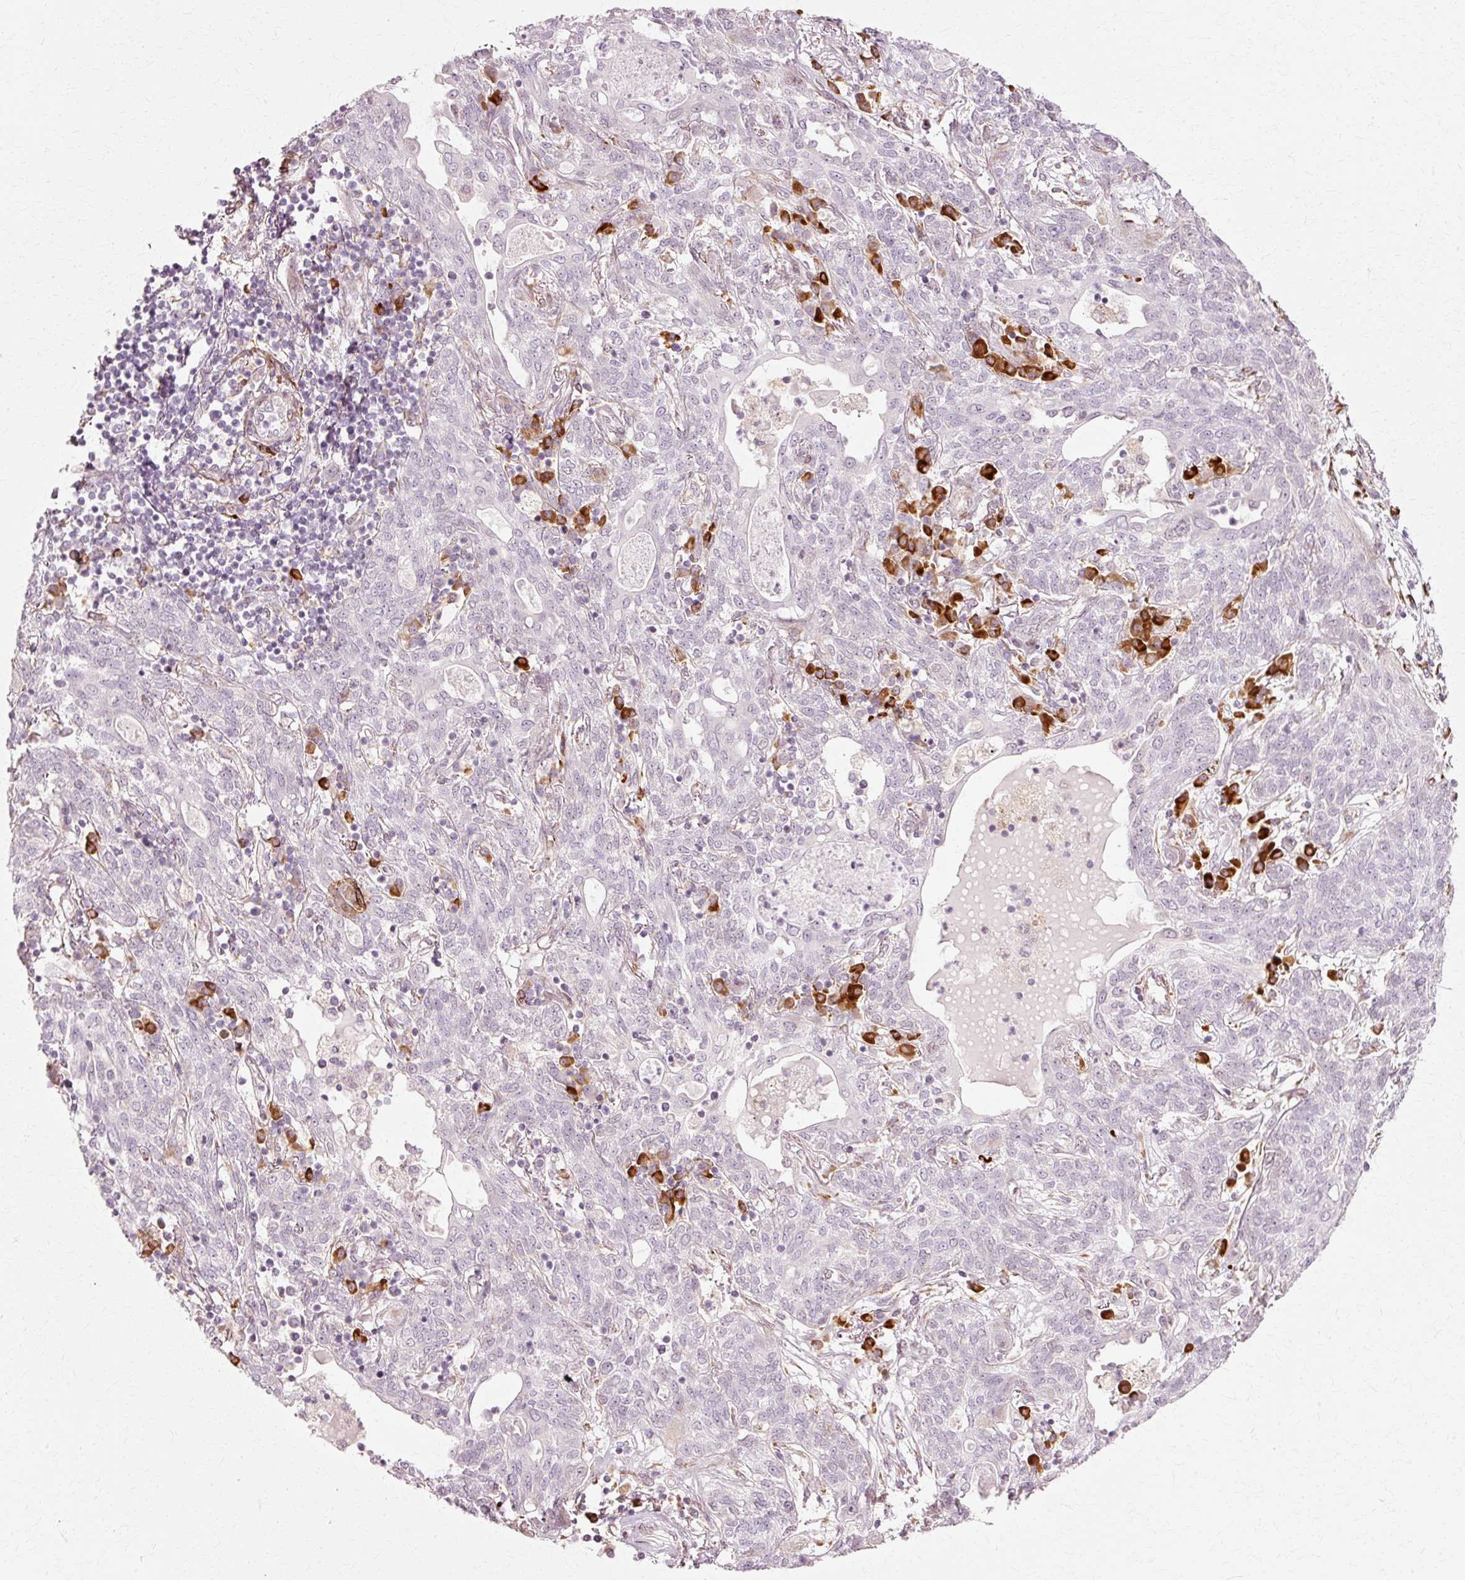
{"staining": {"intensity": "negative", "quantity": "none", "location": "none"}, "tissue": "lung cancer", "cell_type": "Tumor cells", "image_type": "cancer", "snomed": [{"axis": "morphology", "description": "Squamous cell carcinoma, NOS"}, {"axis": "topography", "description": "Lung"}], "caption": "A micrograph of lung cancer (squamous cell carcinoma) stained for a protein shows no brown staining in tumor cells. The staining was performed using DAB to visualize the protein expression in brown, while the nuclei were stained in blue with hematoxylin (Magnification: 20x).", "gene": "RGPD5", "patient": {"sex": "female", "age": 70}}